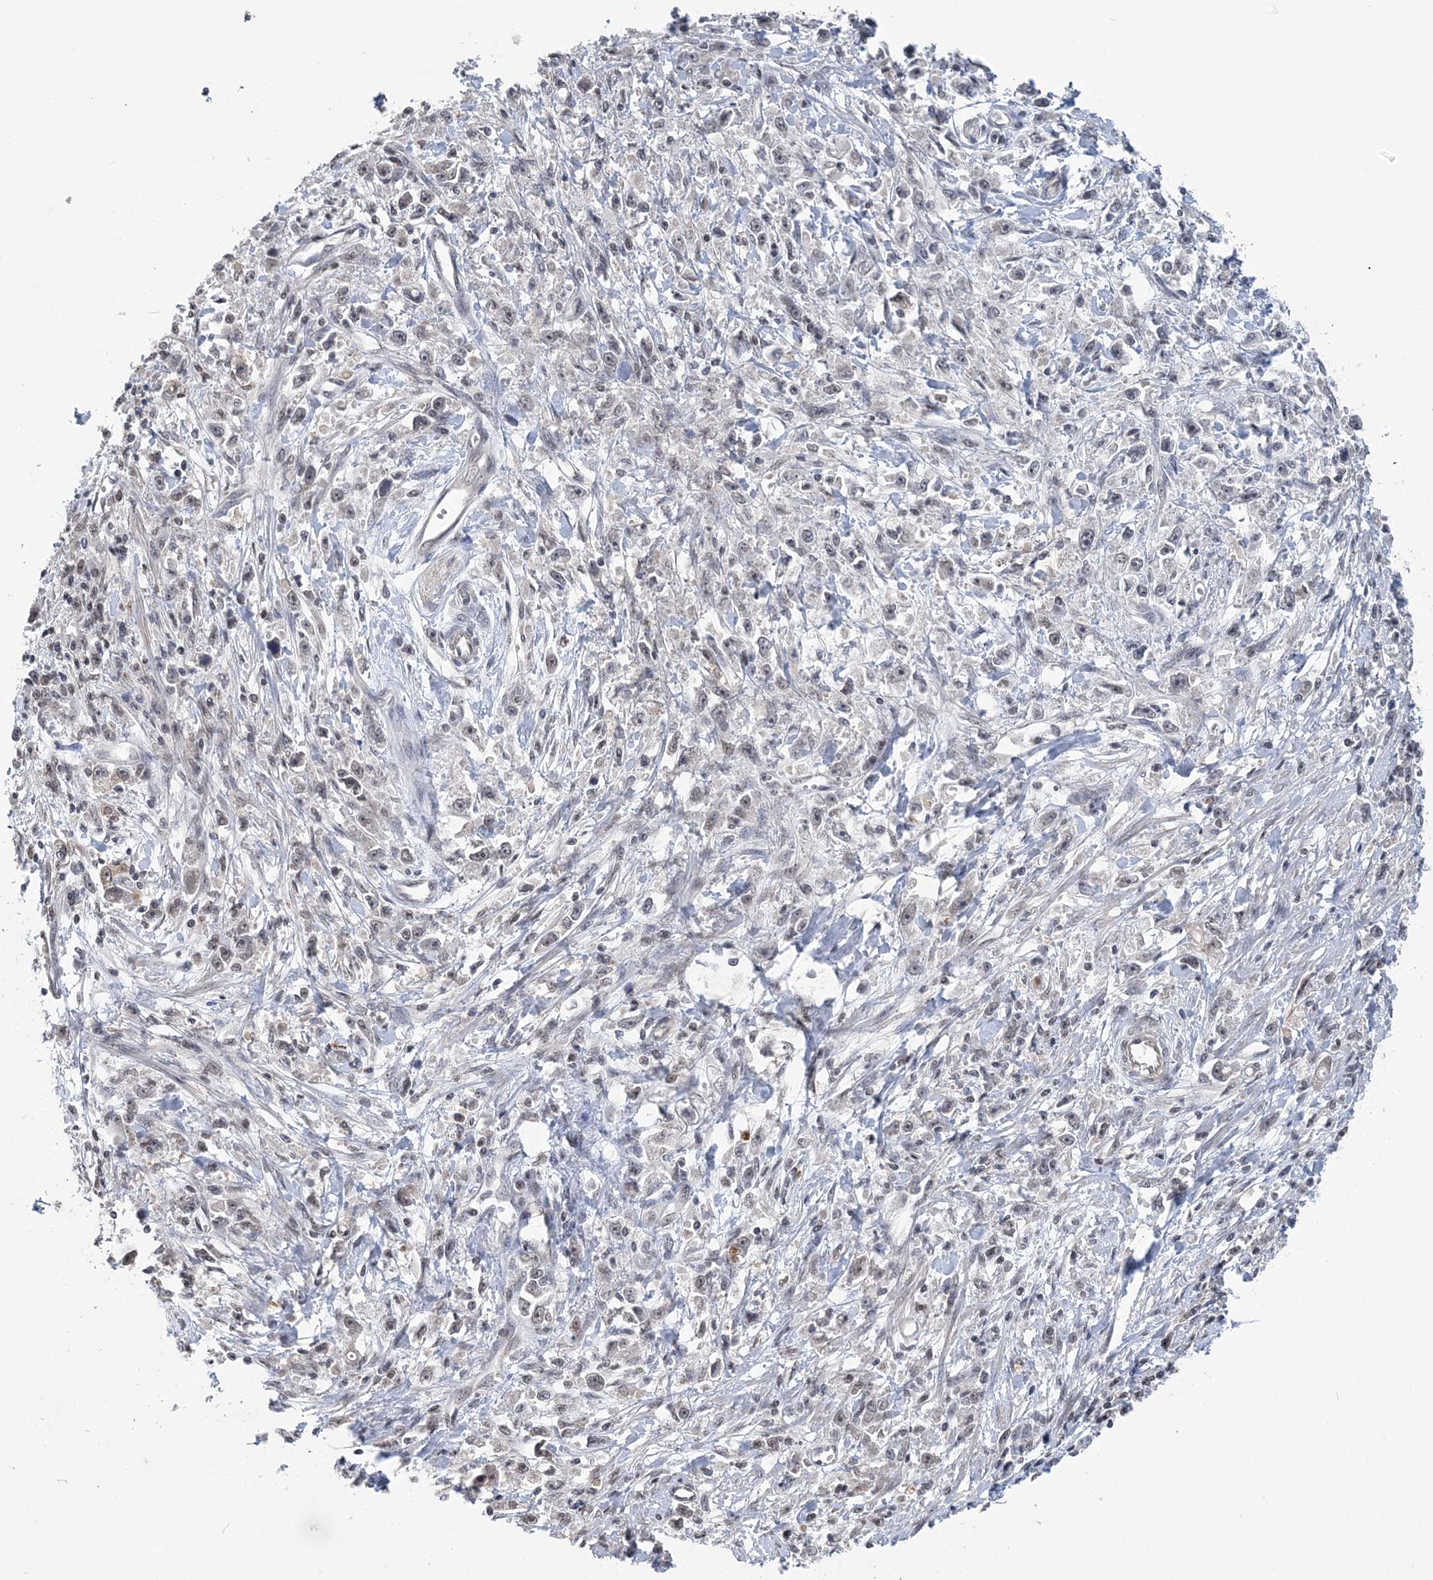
{"staining": {"intensity": "weak", "quantity": "<25%", "location": "nuclear"}, "tissue": "stomach cancer", "cell_type": "Tumor cells", "image_type": "cancer", "snomed": [{"axis": "morphology", "description": "Adenocarcinoma, NOS"}, {"axis": "topography", "description": "Stomach"}], "caption": "This is a photomicrograph of IHC staining of adenocarcinoma (stomach), which shows no positivity in tumor cells.", "gene": "CCDC152", "patient": {"sex": "female", "age": 59}}